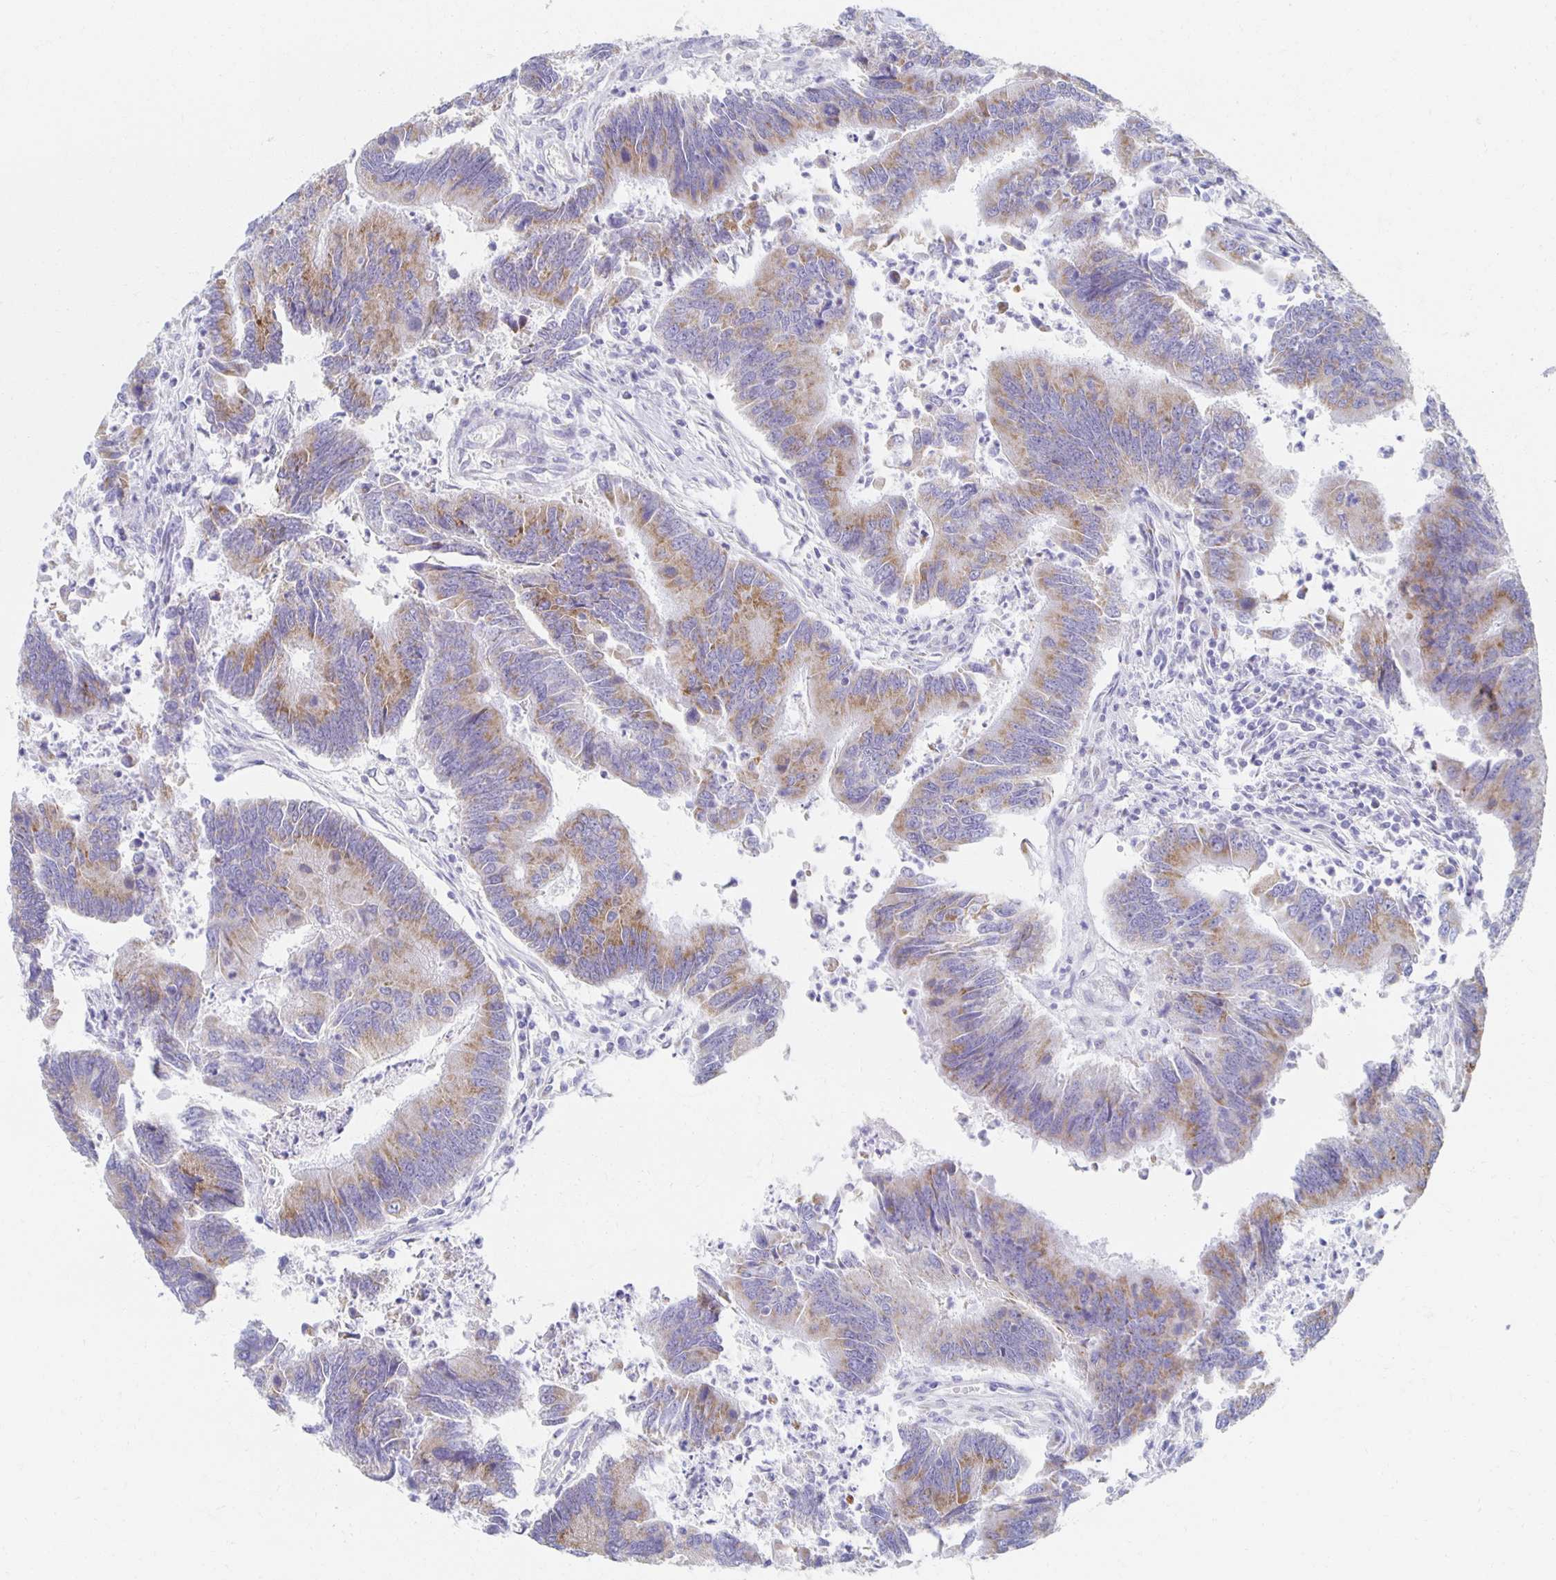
{"staining": {"intensity": "moderate", "quantity": "25%-75%", "location": "cytoplasmic/membranous"}, "tissue": "colorectal cancer", "cell_type": "Tumor cells", "image_type": "cancer", "snomed": [{"axis": "morphology", "description": "Adenocarcinoma, NOS"}, {"axis": "topography", "description": "Colon"}], "caption": "This is an image of IHC staining of adenocarcinoma (colorectal), which shows moderate staining in the cytoplasmic/membranous of tumor cells.", "gene": "TEX44", "patient": {"sex": "female", "age": 67}}